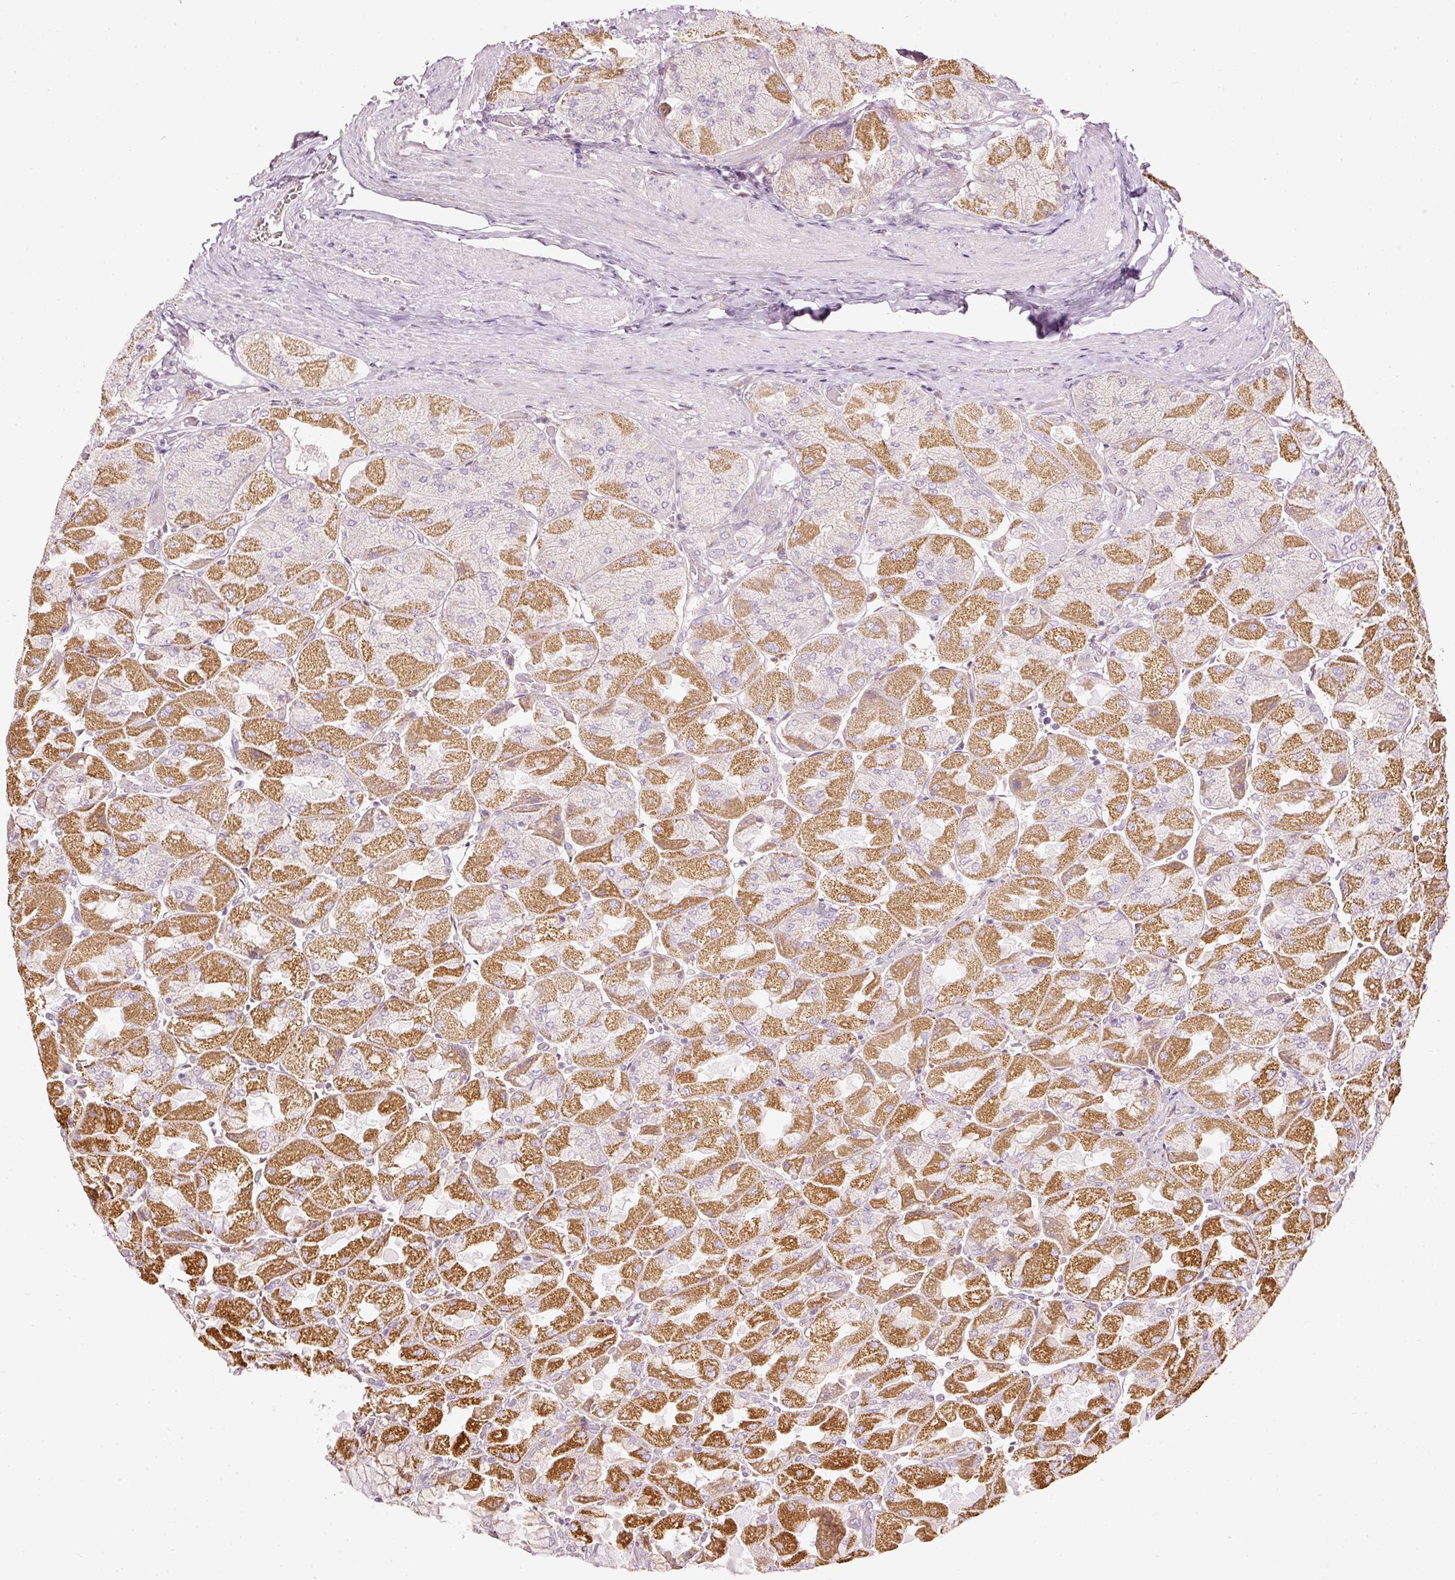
{"staining": {"intensity": "strong", "quantity": "25%-75%", "location": "cytoplasmic/membranous"}, "tissue": "stomach", "cell_type": "Glandular cells", "image_type": "normal", "snomed": [{"axis": "morphology", "description": "Normal tissue, NOS"}, {"axis": "topography", "description": "Stomach"}], "caption": "Protein expression analysis of unremarkable stomach shows strong cytoplasmic/membranous positivity in about 25%-75% of glandular cells.", "gene": "PAQR9", "patient": {"sex": "female", "age": 61}}